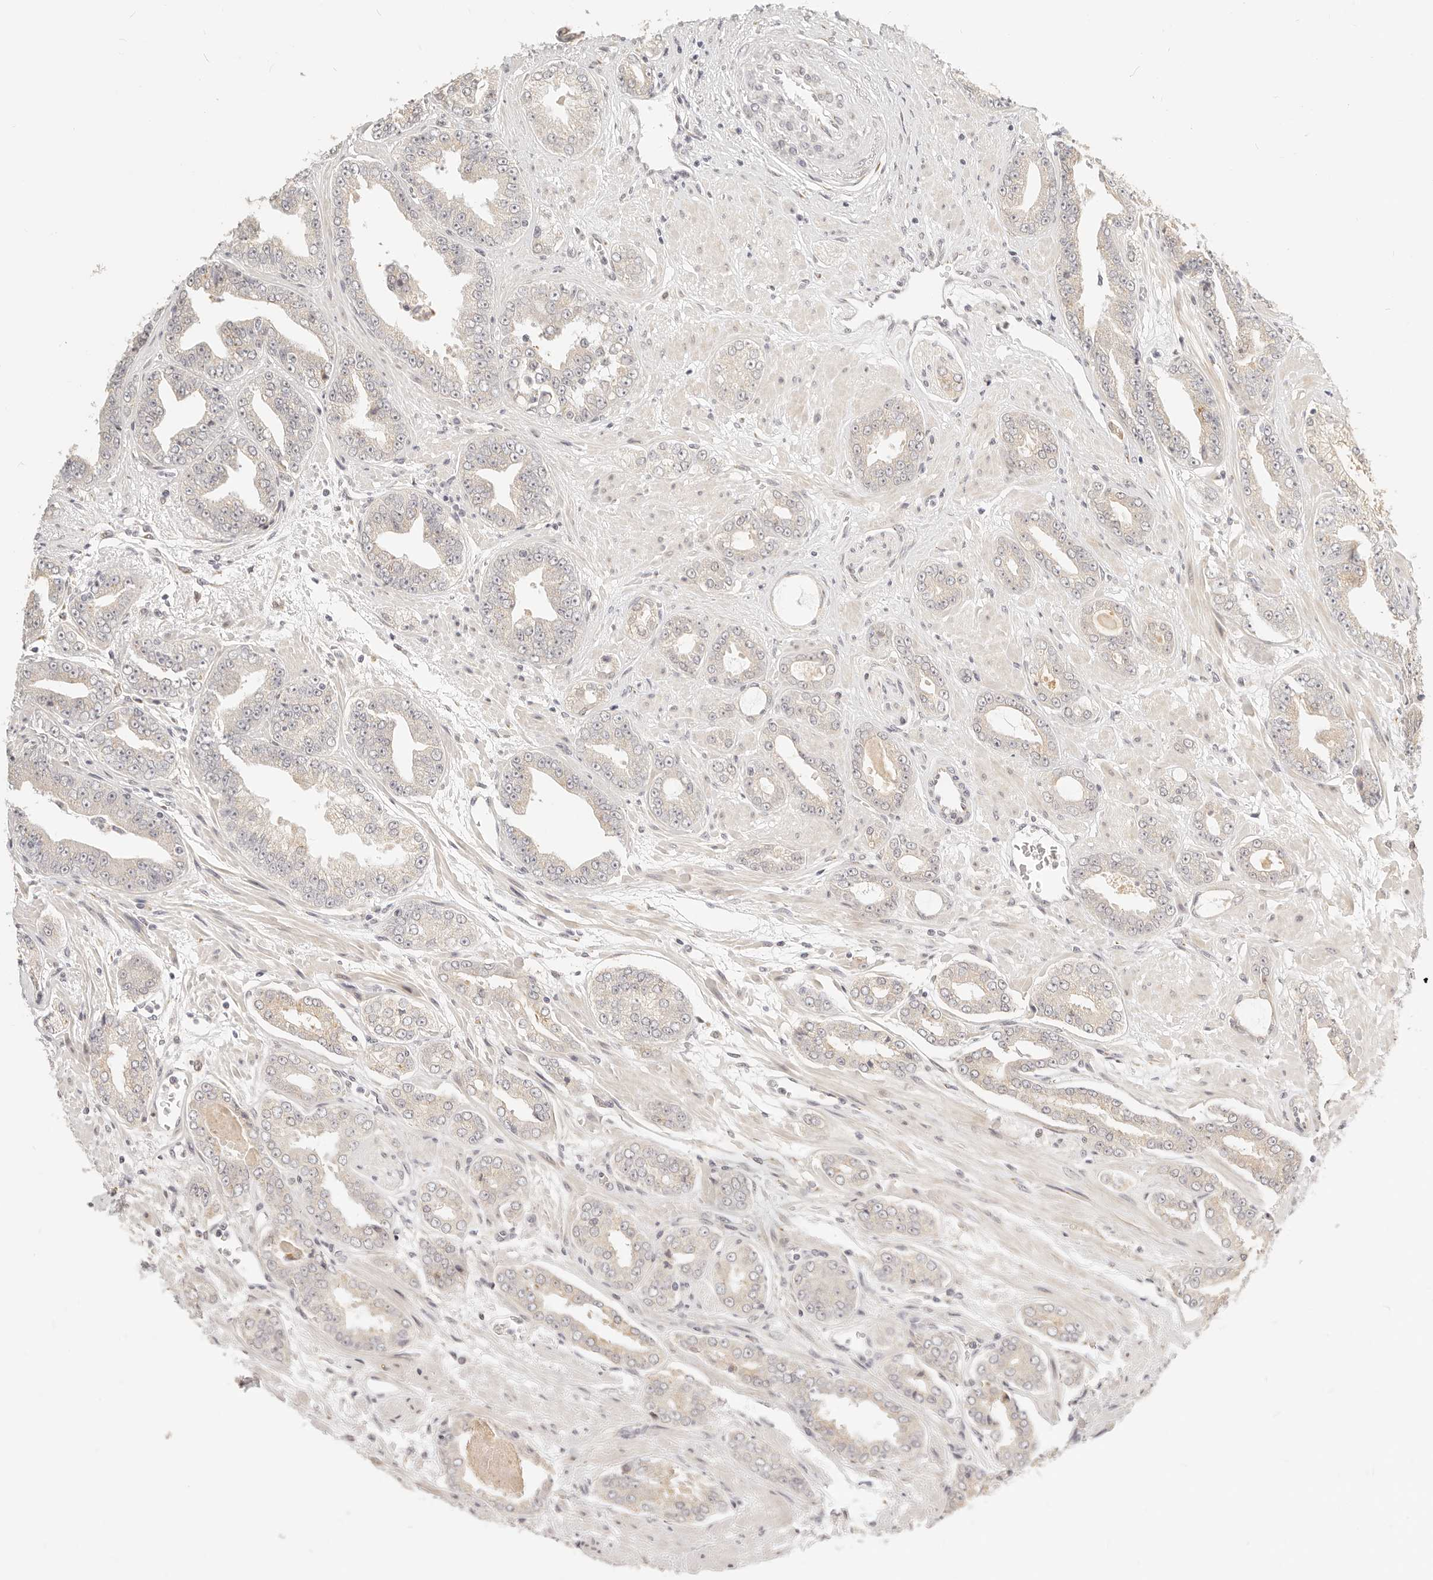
{"staining": {"intensity": "negative", "quantity": "none", "location": "none"}, "tissue": "prostate cancer", "cell_type": "Tumor cells", "image_type": "cancer", "snomed": [{"axis": "morphology", "description": "Adenocarcinoma, High grade"}, {"axis": "topography", "description": "Prostate"}], "caption": "High power microscopy image of an IHC image of high-grade adenocarcinoma (prostate), revealing no significant positivity in tumor cells.", "gene": "FAM20B", "patient": {"sex": "male", "age": 71}}